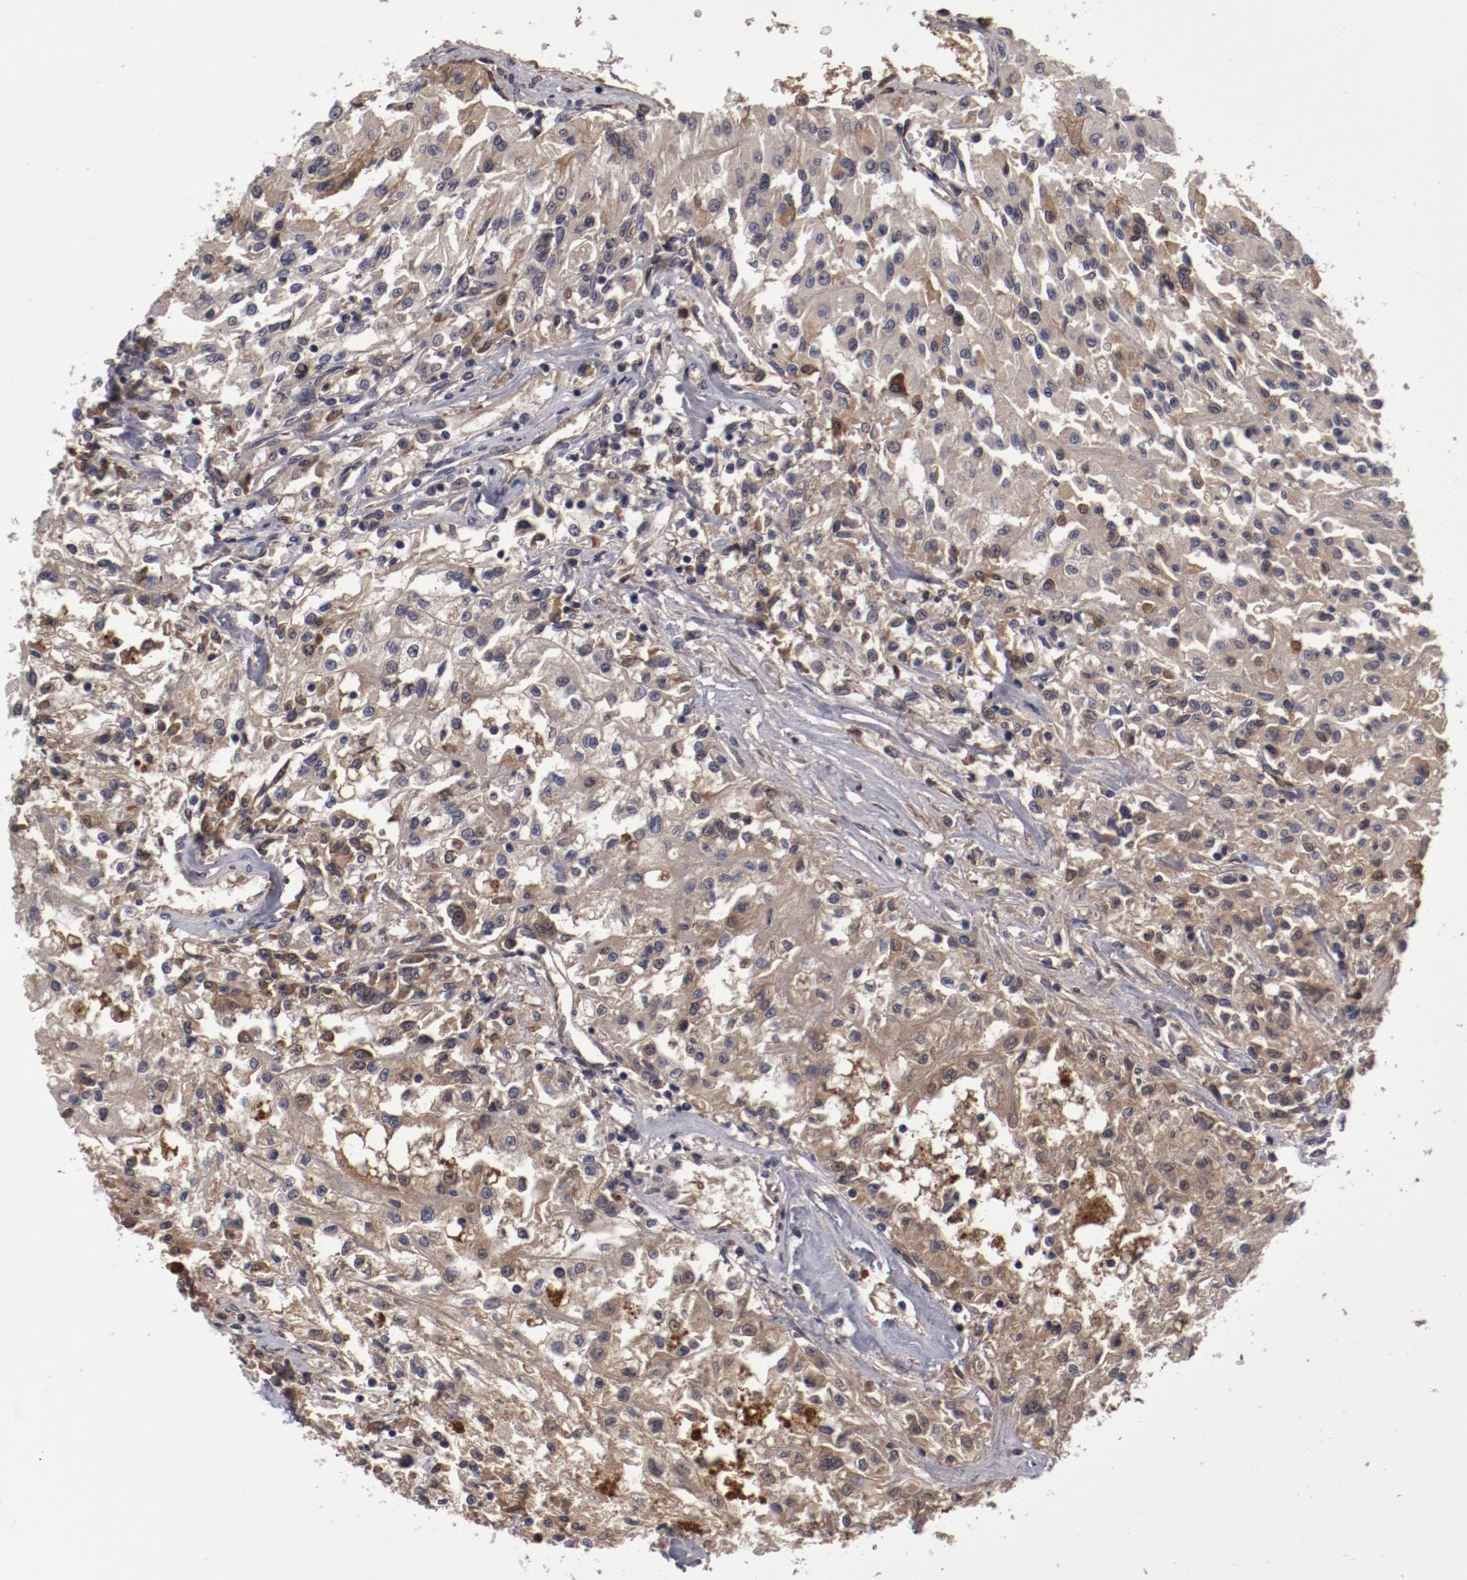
{"staining": {"intensity": "moderate", "quantity": ">75%", "location": "cytoplasmic/membranous"}, "tissue": "renal cancer", "cell_type": "Tumor cells", "image_type": "cancer", "snomed": [{"axis": "morphology", "description": "Adenocarcinoma, NOS"}, {"axis": "topography", "description": "Kidney"}], "caption": "A histopathology image of renal cancer (adenocarcinoma) stained for a protein shows moderate cytoplasmic/membranous brown staining in tumor cells.", "gene": "CP", "patient": {"sex": "male", "age": 78}}